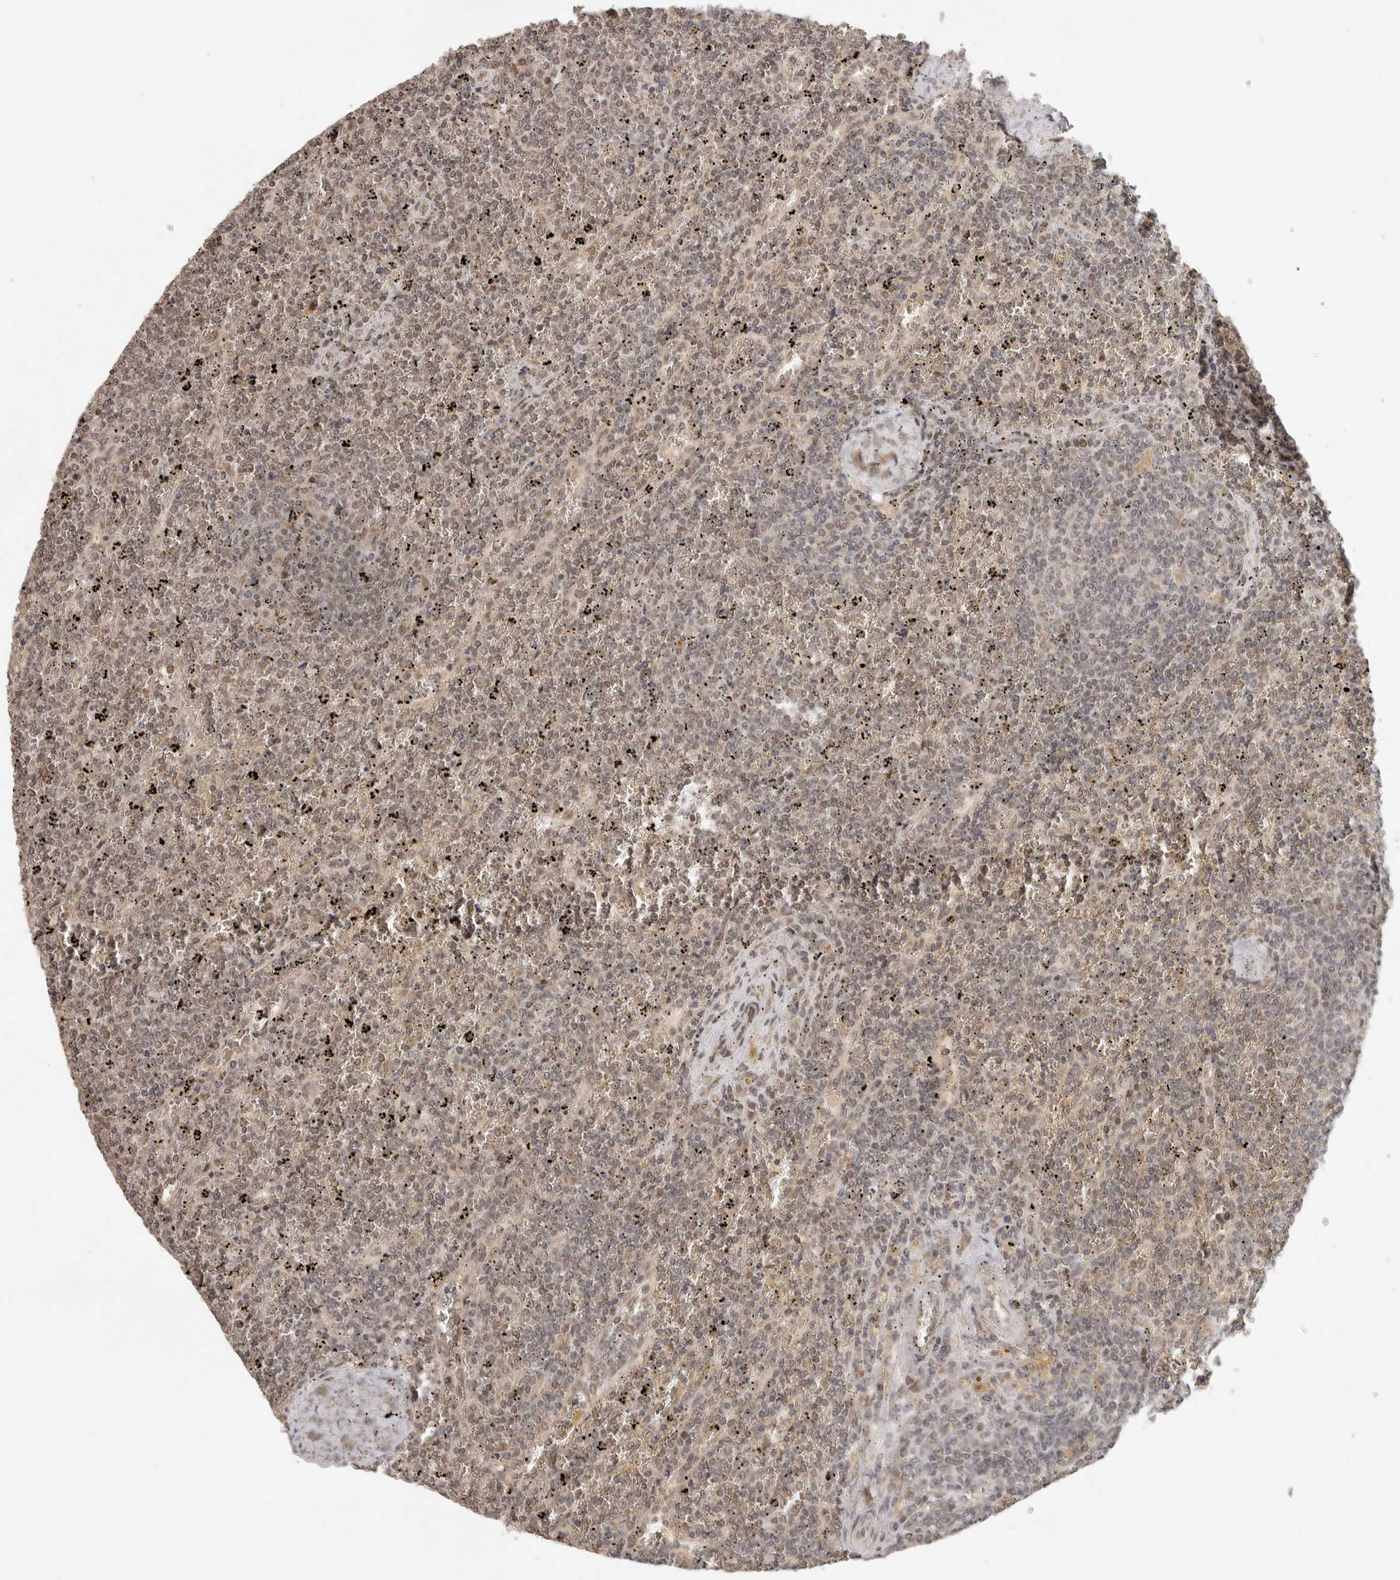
{"staining": {"intensity": "weak", "quantity": "25%-75%", "location": "cytoplasmic/membranous"}, "tissue": "lymphoma", "cell_type": "Tumor cells", "image_type": "cancer", "snomed": [{"axis": "morphology", "description": "Malignant lymphoma, non-Hodgkin's type, Low grade"}, {"axis": "topography", "description": "Spleen"}], "caption": "Malignant lymphoma, non-Hodgkin's type (low-grade) tissue displays weak cytoplasmic/membranous positivity in approximately 25%-75% of tumor cells Ihc stains the protein in brown and the nuclei are stained blue.", "gene": "LRRC75A", "patient": {"sex": "female", "age": 19}}